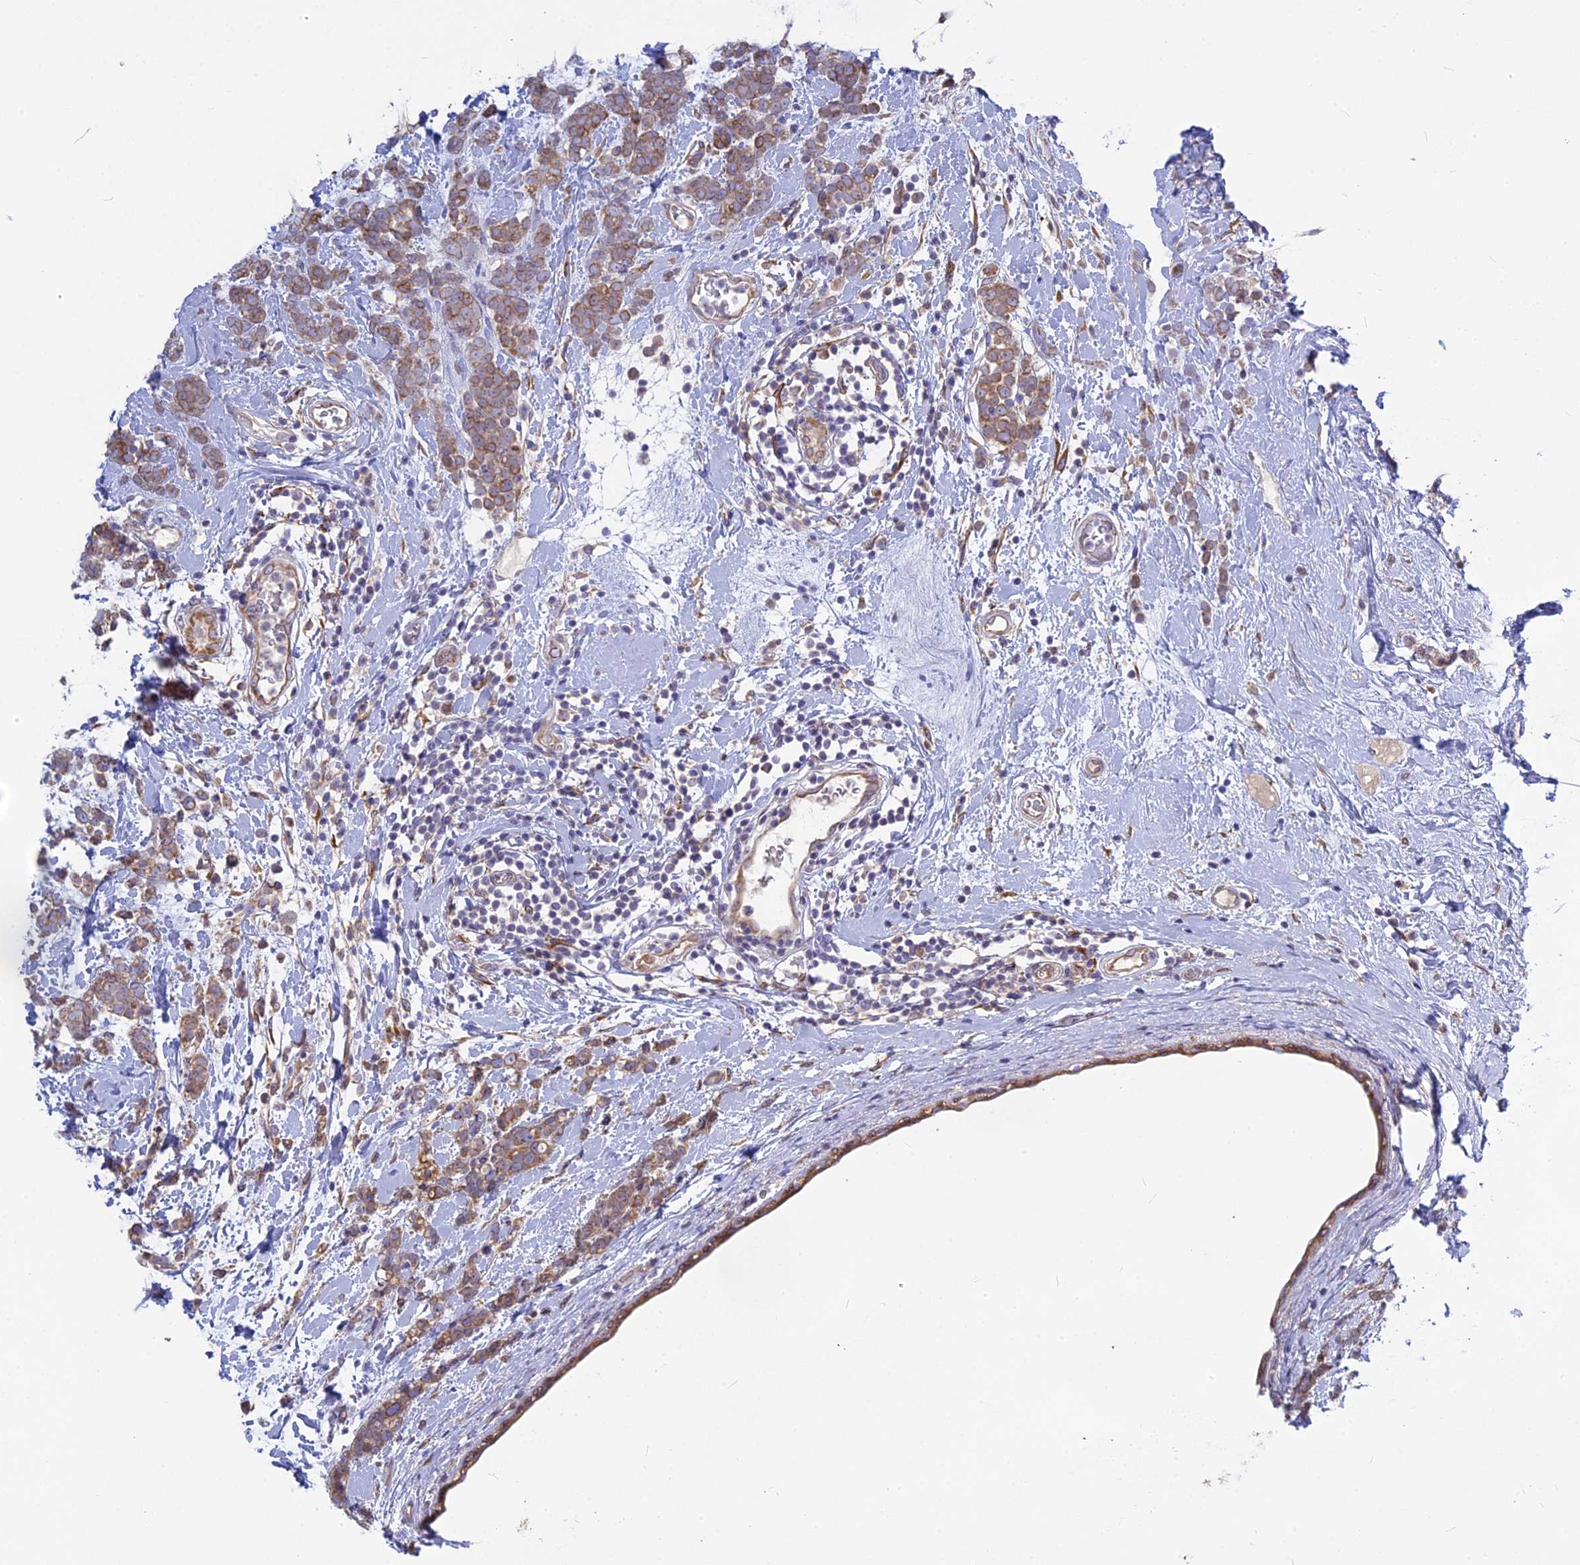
{"staining": {"intensity": "moderate", "quantity": ">75%", "location": "cytoplasmic/membranous"}, "tissue": "breast cancer", "cell_type": "Tumor cells", "image_type": "cancer", "snomed": [{"axis": "morphology", "description": "Lobular carcinoma"}, {"axis": "topography", "description": "Breast"}], "caption": "IHC image of neoplastic tissue: breast cancer (lobular carcinoma) stained using immunohistochemistry (IHC) displays medium levels of moderate protein expression localized specifically in the cytoplasmic/membranous of tumor cells, appearing as a cytoplasmic/membranous brown color.", "gene": "TLCD1", "patient": {"sex": "female", "age": 58}}